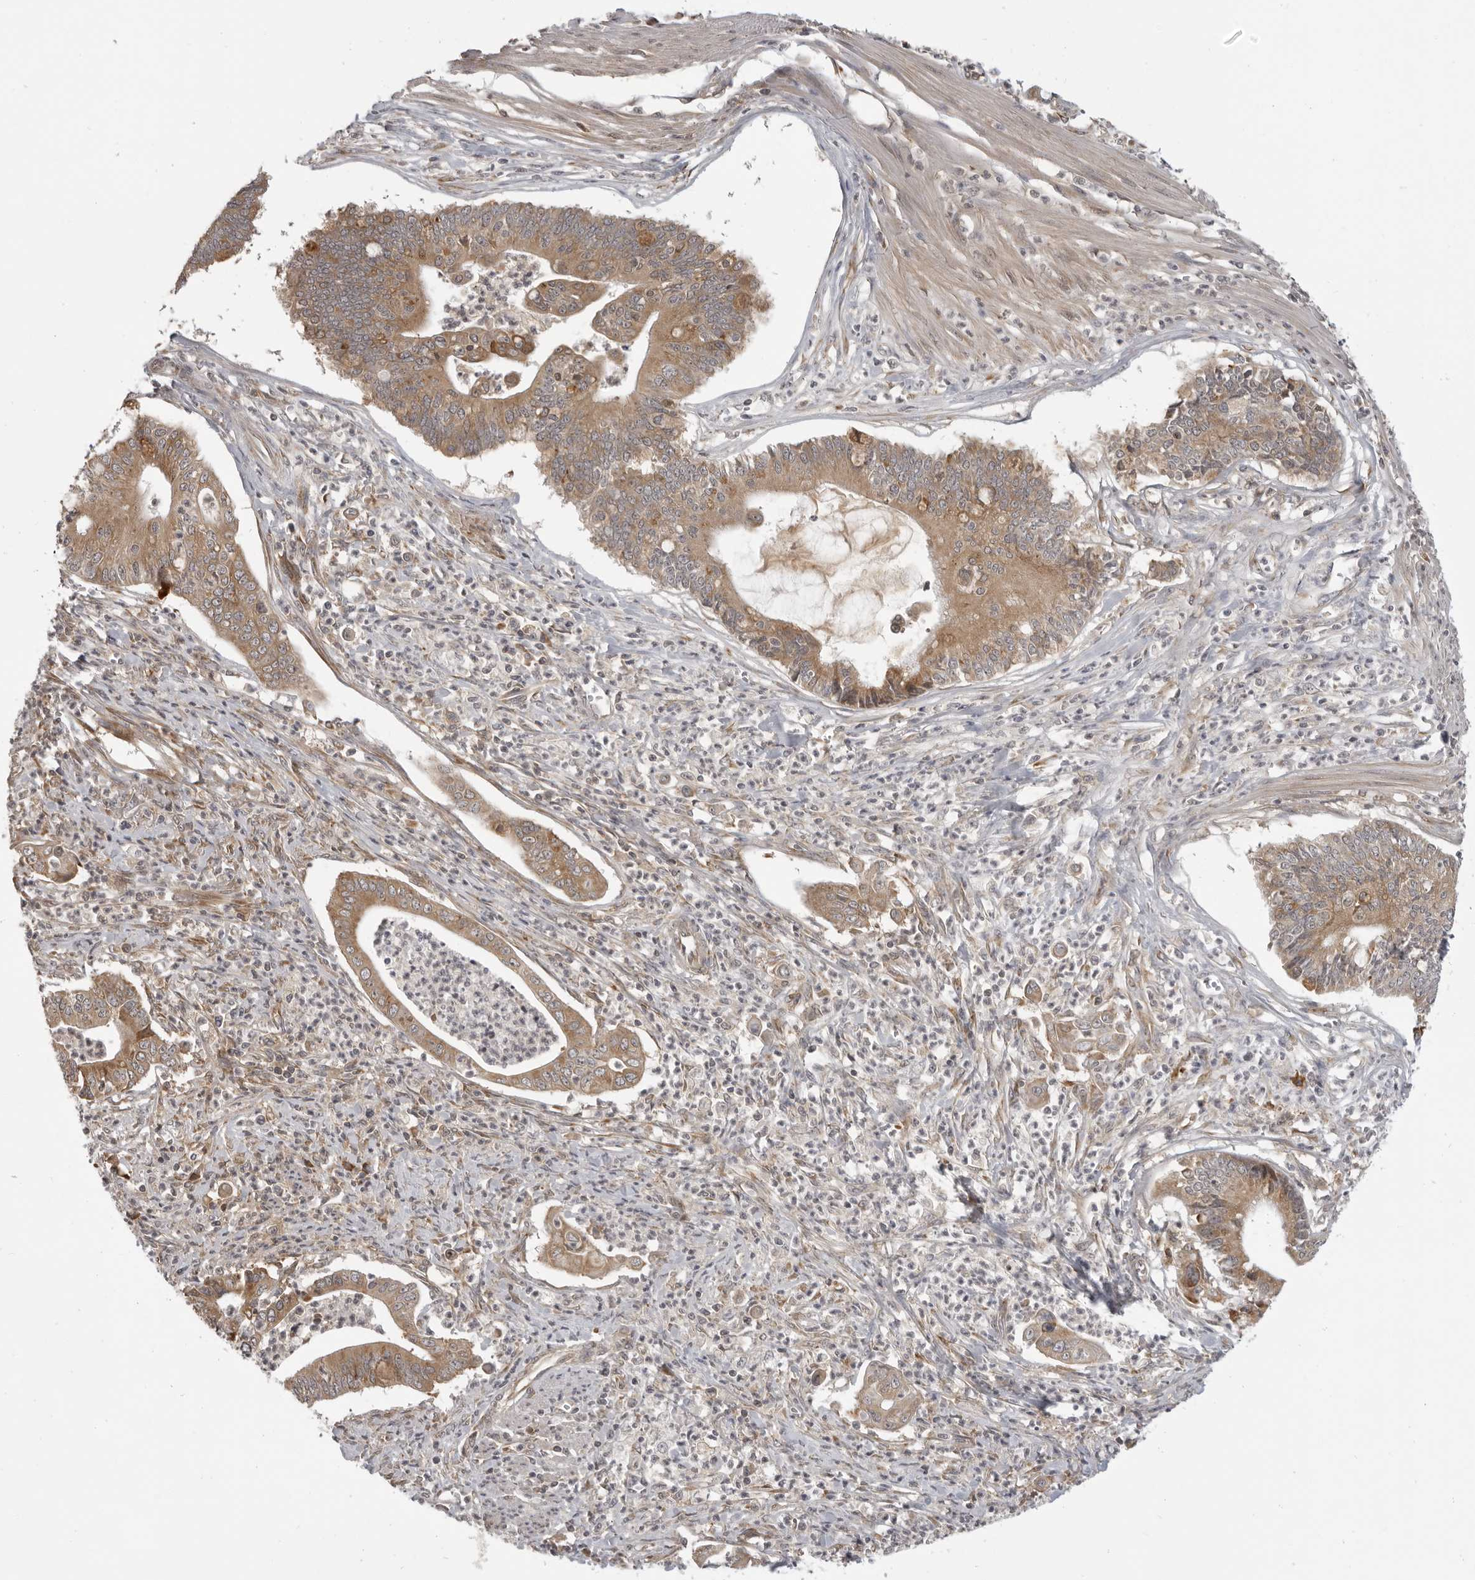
{"staining": {"intensity": "moderate", "quantity": ">75%", "location": "cytoplasmic/membranous"}, "tissue": "pancreatic cancer", "cell_type": "Tumor cells", "image_type": "cancer", "snomed": [{"axis": "morphology", "description": "Adenocarcinoma, NOS"}, {"axis": "topography", "description": "Pancreas"}], "caption": "Immunohistochemistry (IHC) of pancreatic adenocarcinoma shows medium levels of moderate cytoplasmic/membranous positivity in approximately >75% of tumor cells.", "gene": "PRRC2A", "patient": {"sex": "male", "age": 69}}